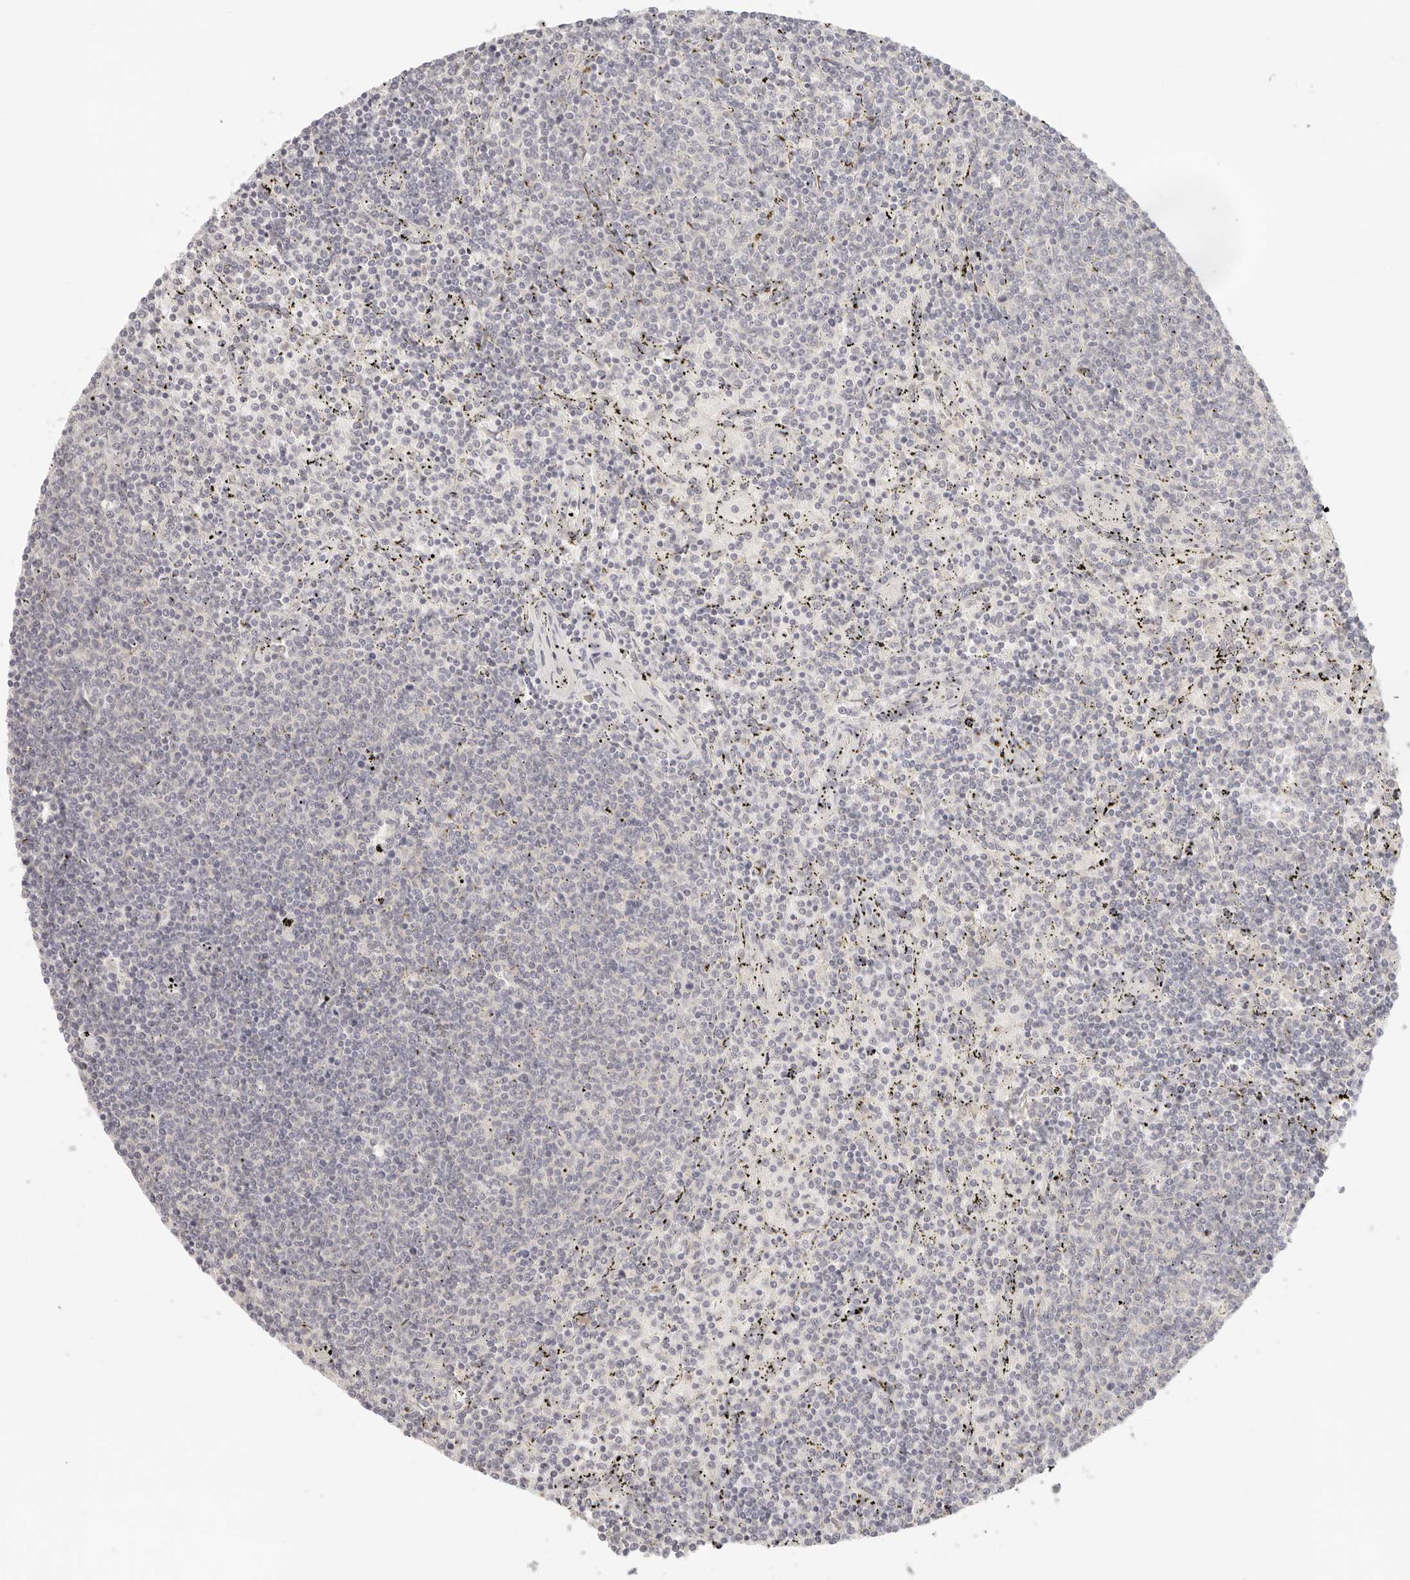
{"staining": {"intensity": "negative", "quantity": "none", "location": "none"}, "tissue": "lymphoma", "cell_type": "Tumor cells", "image_type": "cancer", "snomed": [{"axis": "morphology", "description": "Malignant lymphoma, non-Hodgkin's type, Low grade"}, {"axis": "topography", "description": "Spleen"}], "caption": "A high-resolution photomicrograph shows IHC staining of lymphoma, which displays no significant expression in tumor cells.", "gene": "SPHK1", "patient": {"sex": "female", "age": 50}}